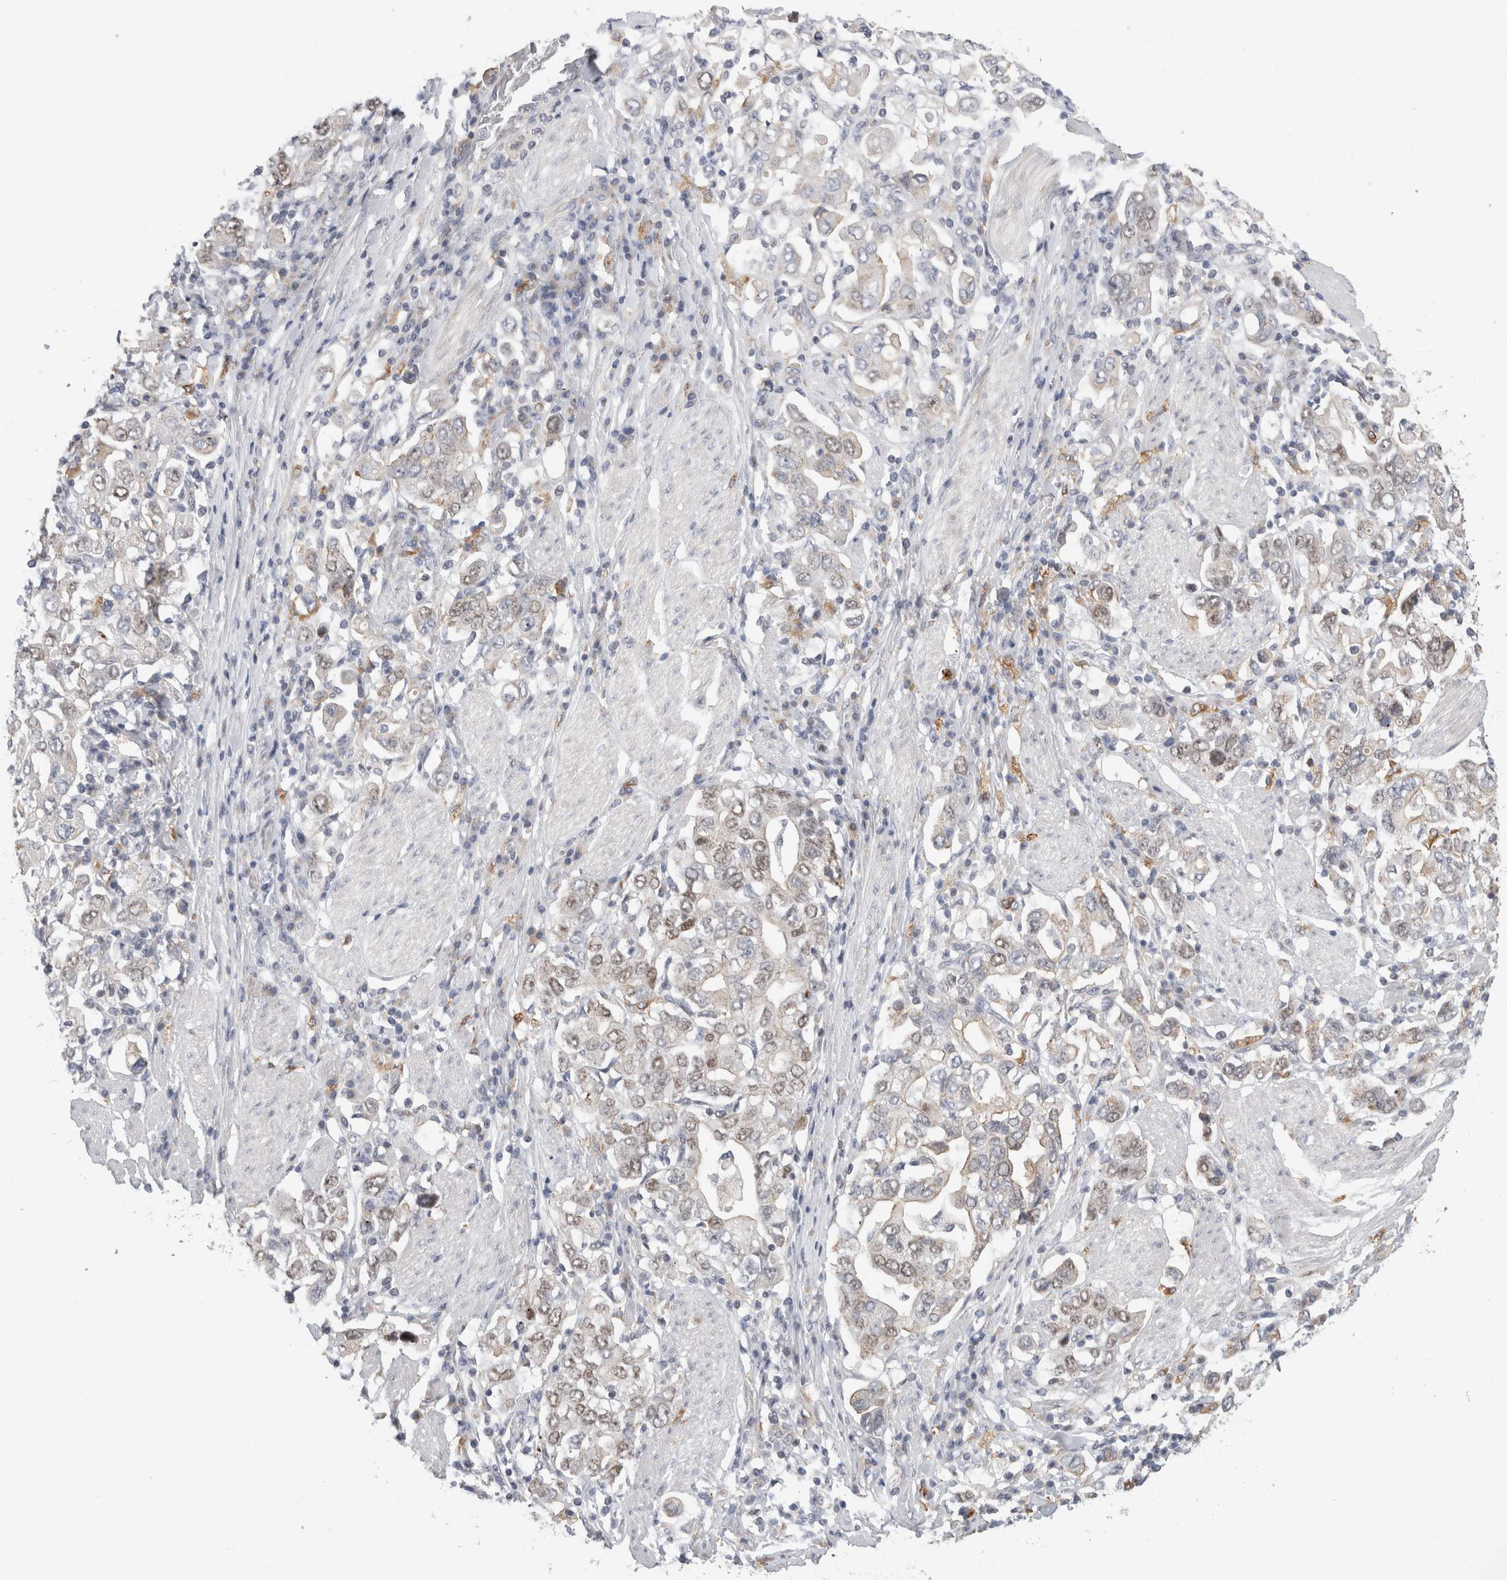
{"staining": {"intensity": "weak", "quantity": "<25%", "location": "nuclear"}, "tissue": "stomach cancer", "cell_type": "Tumor cells", "image_type": "cancer", "snomed": [{"axis": "morphology", "description": "Adenocarcinoma, NOS"}, {"axis": "topography", "description": "Stomach, upper"}], "caption": "High magnification brightfield microscopy of adenocarcinoma (stomach) stained with DAB (3,3'-diaminobenzidine) (brown) and counterstained with hematoxylin (blue): tumor cells show no significant positivity. (DAB immunohistochemistry (IHC), high magnification).", "gene": "SYTL5", "patient": {"sex": "male", "age": 62}}